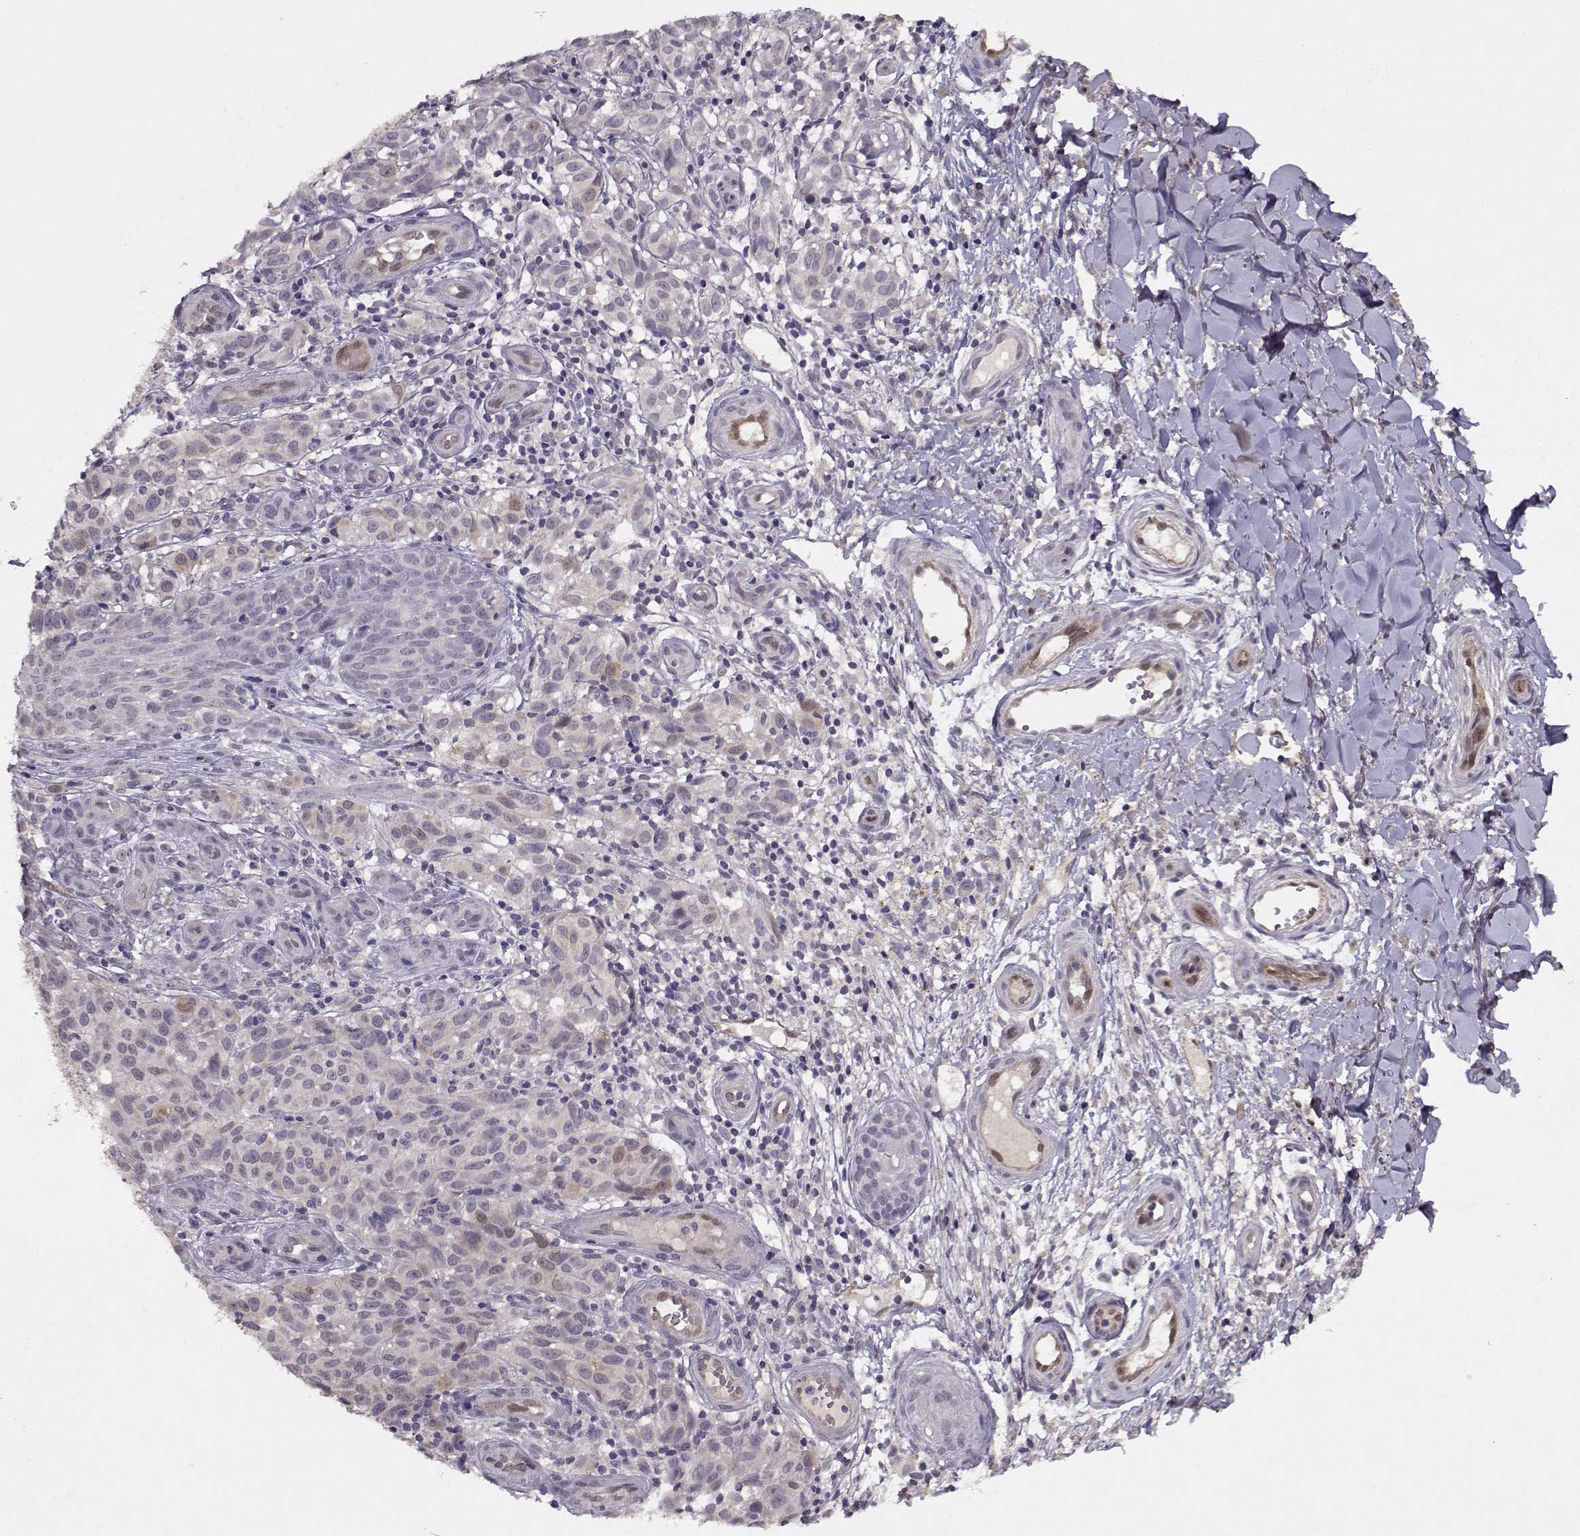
{"staining": {"intensity": "negative", "quantity": "none", "location": "none"}, "tissue": "melanoma", "cell_type": "Tumor cells", "image_type": "cancer", "snomed": [{"axis": "morphology", "description": "Malignant melanoma, NOS"}, {"axis": "topography", "description": "Skin"}], "caption": "Micrograph shows no significant protein staining in tumor cells of melanoma.", "gene": "BMX", "patient": {"sex": "female", "age": 53}}